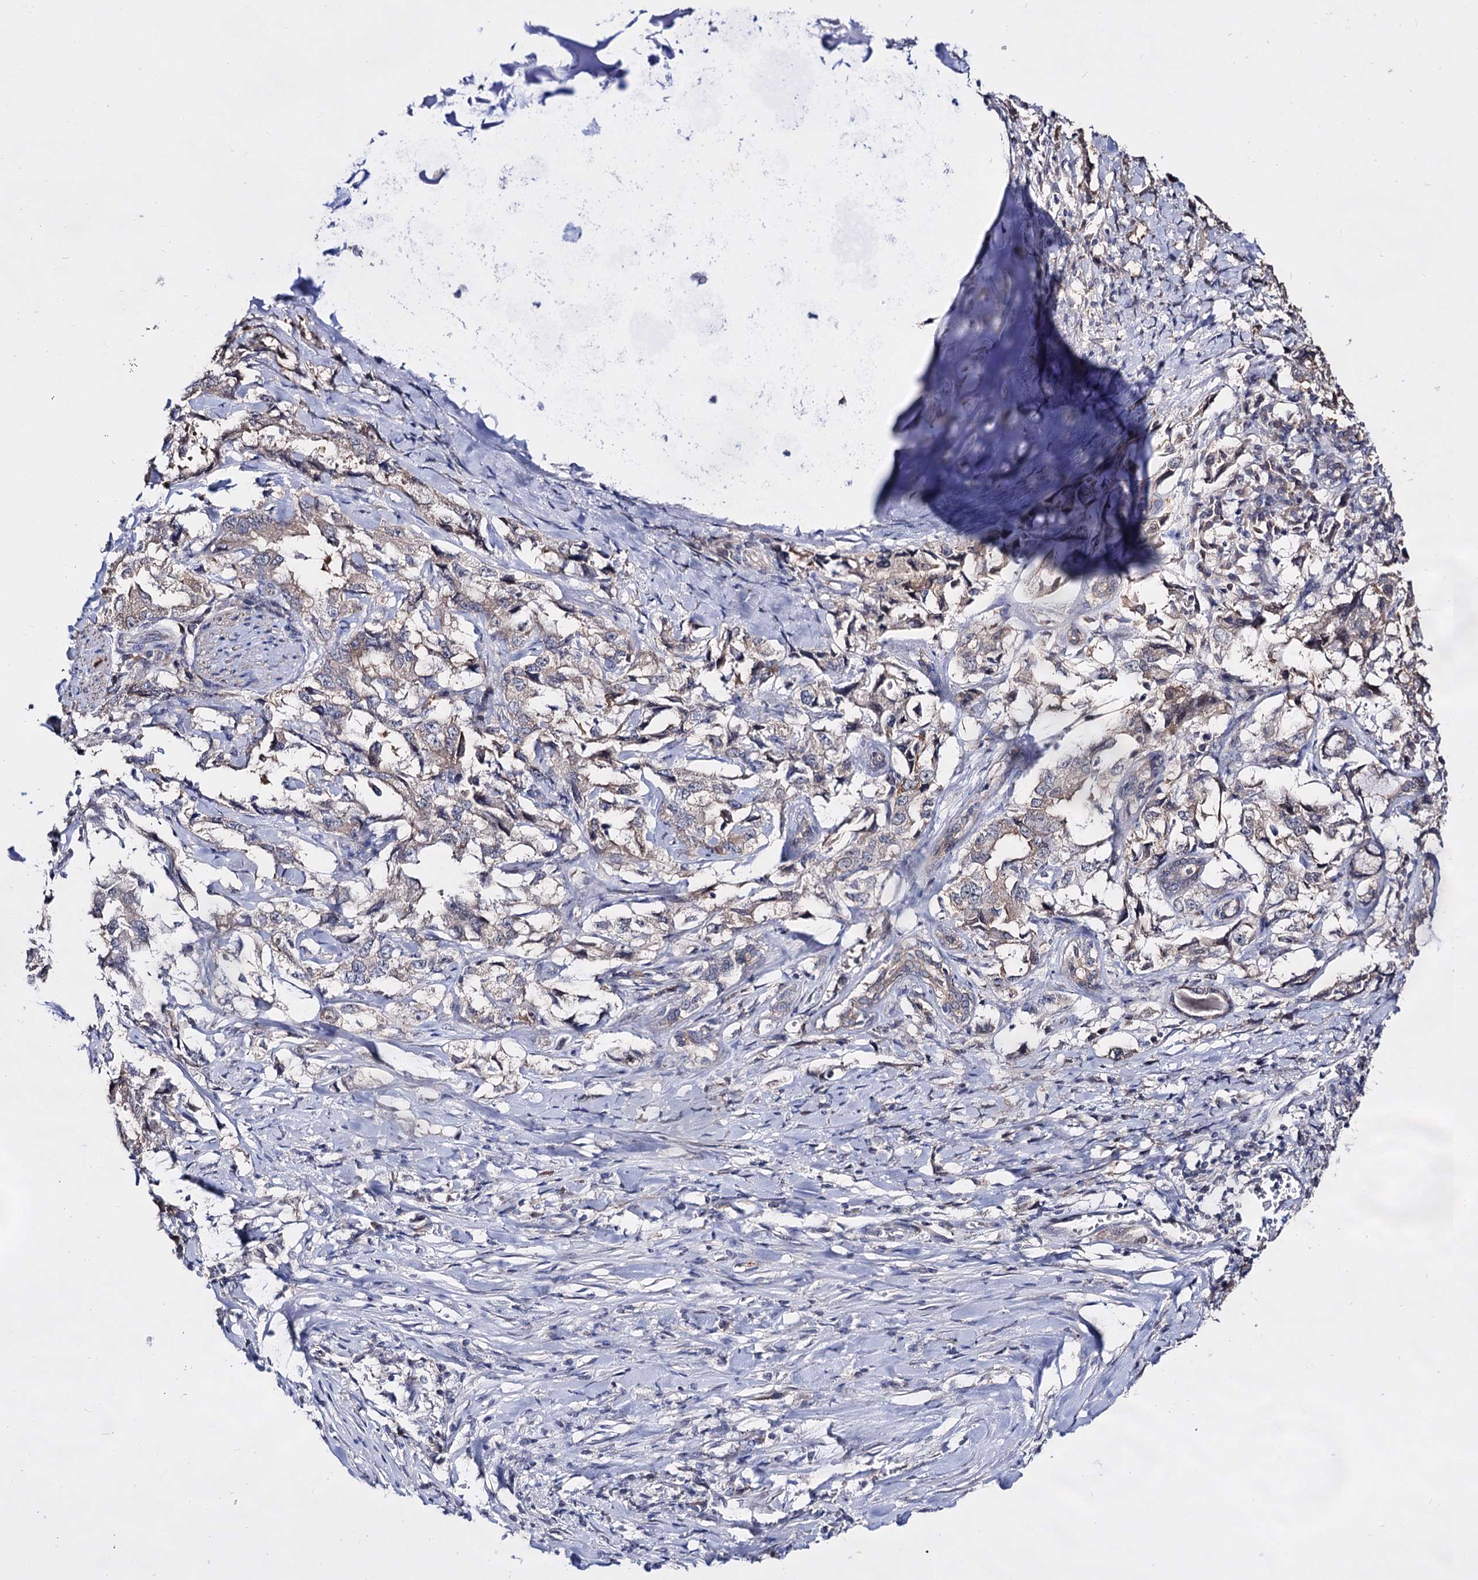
{"staining": {"intensity": "weak", "quantity": "25%-75%", "location": "cytoplasmic/membranous"}, "tissue": "lung cancer", "cell_type": "Tumor cells", "image_type": "cancer", "snomed": [{"axis": "morphology", "description": "Adenocarcinoma, NOS"}, {"axis": "topography", "description": "Lung"}], "caption": "Lung adenocarcinoma stained for a protein displays weak cytoplasmic/membranous positivity in tumor cells. The protein is stained brown, and the nuclei are stained in blue (DAB (3,3'-diaminobenzidine) IHC with brightfield microscopy, high magnification).", "gene": "ARFIP2", "patient": {"sex": "female", "age": 51}}